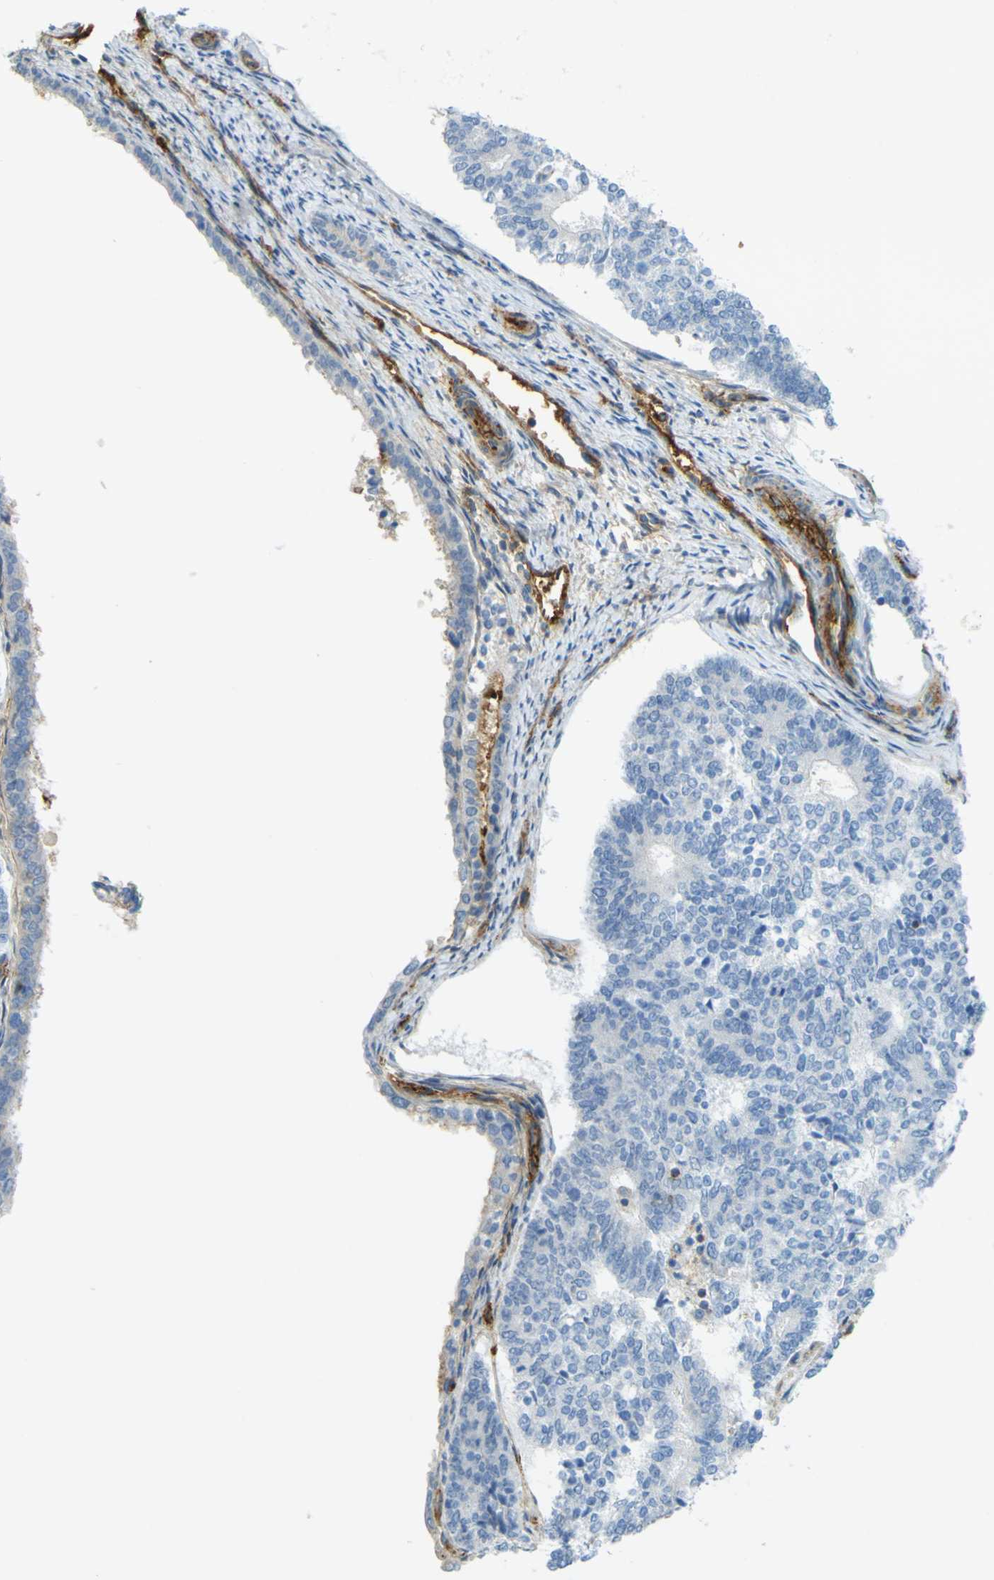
{"staining": {"intensity": "negative", "quantity": "none", "location": "none"}, "tissue": "endometrial cancer", "cell_type": "Tumor cells", "image_type": "cancer", "snomed": [{"axis": "morphology", "description": "Adenocarcinoma, NOS"}, {"axis": "topography", "description": "Endometrium"}], "caption": "The immunohistochemistry image has no significant positivity in tumor cells of endometrial adenocarcinoma tissue. (DAB immunohistochemistry, high magnification).", "gene": "PLXDC1", "patient": {"sex": "female", "age": 70}}